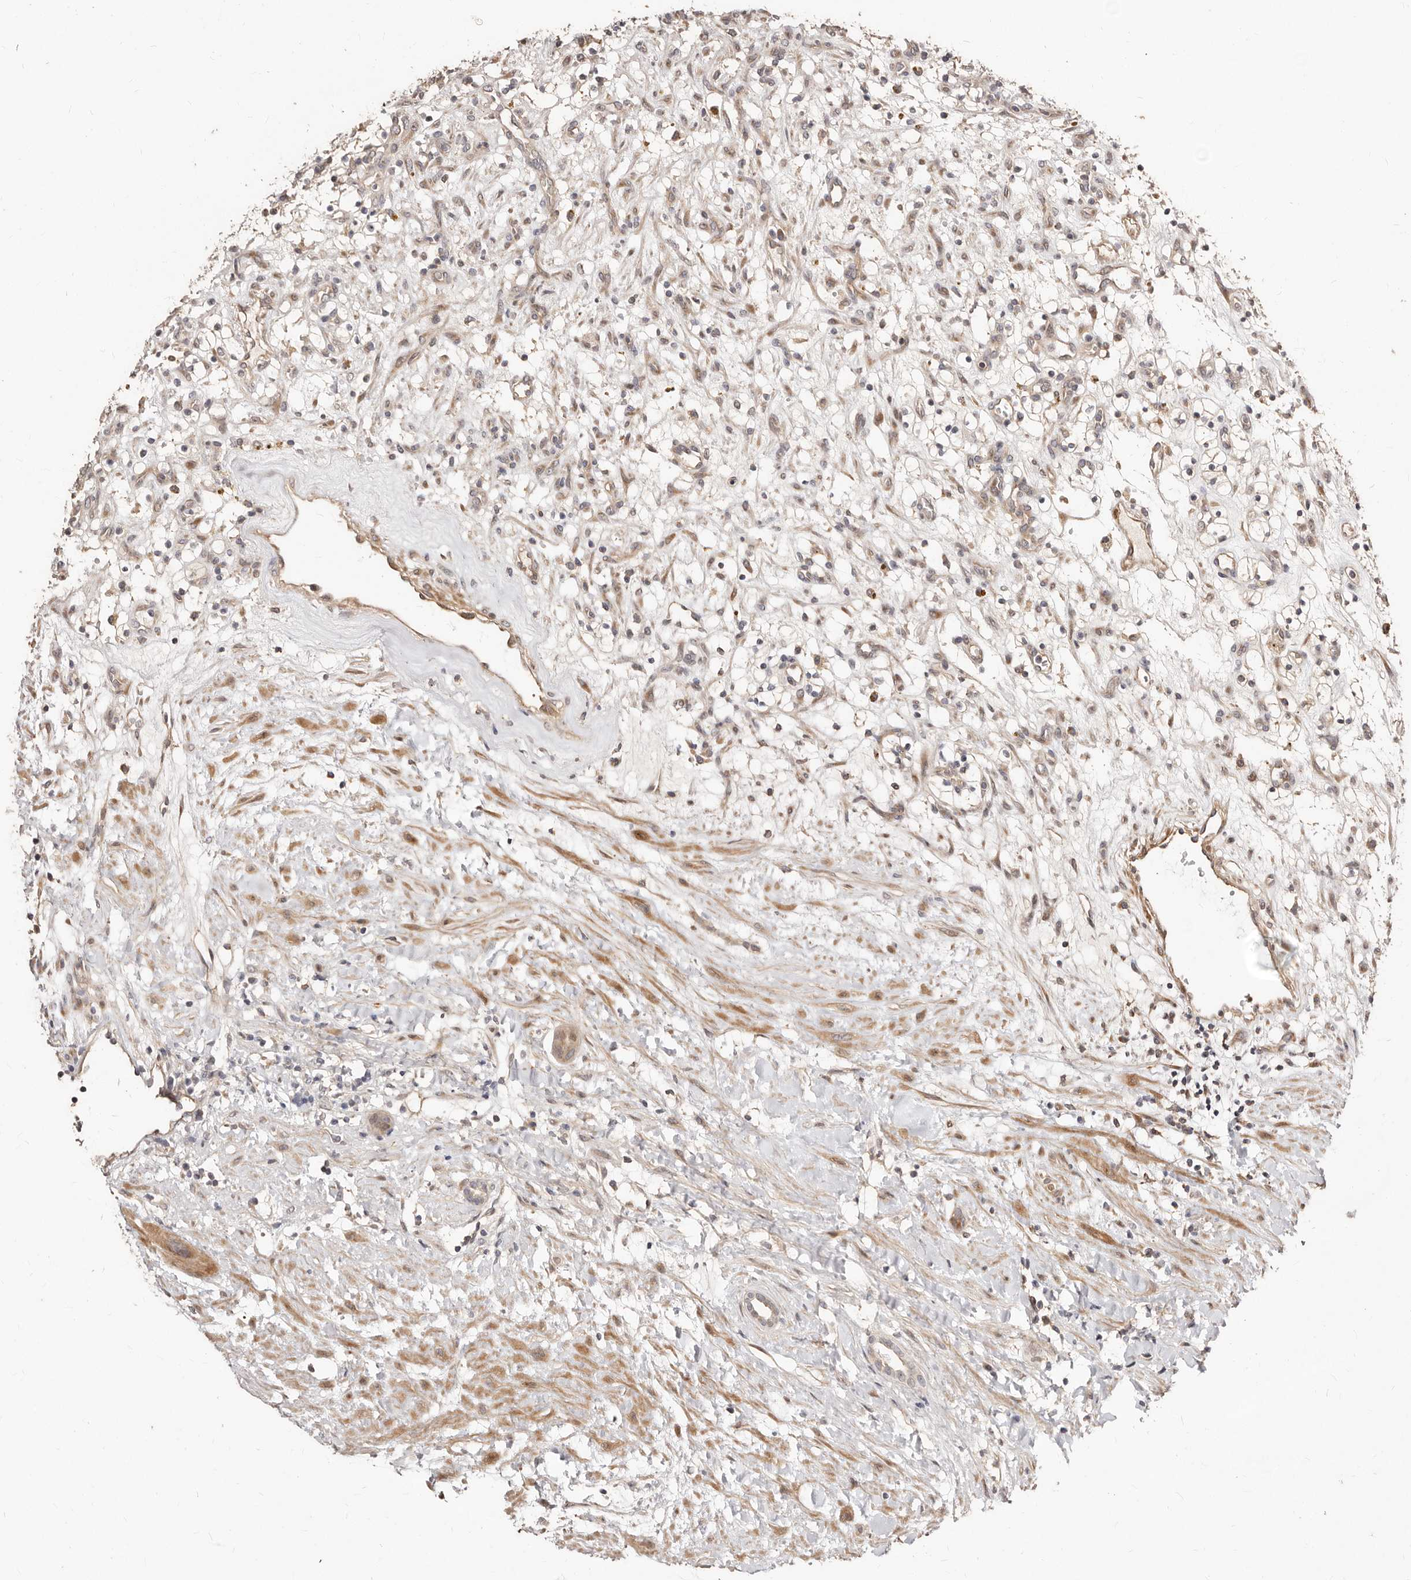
{"staining": {"intensity": "negative", "quantity": "none", "location": "none"}, "tissue": "renal cancer", "cell_type": "Tumor cells", "image_type": "cancer", "snomed": [{"axis": "morphology", "description": "Adenocarcinoma, NOS"}, {"axis": "topography", "description": "Kidney"}], "caption": "Renal cancer (adenocarcinoma) was stained to show a protein in brown. There is no significant expression in tumor cells.", "gene": "APOL6", "patient": {"sex": "female", "age": 57}}